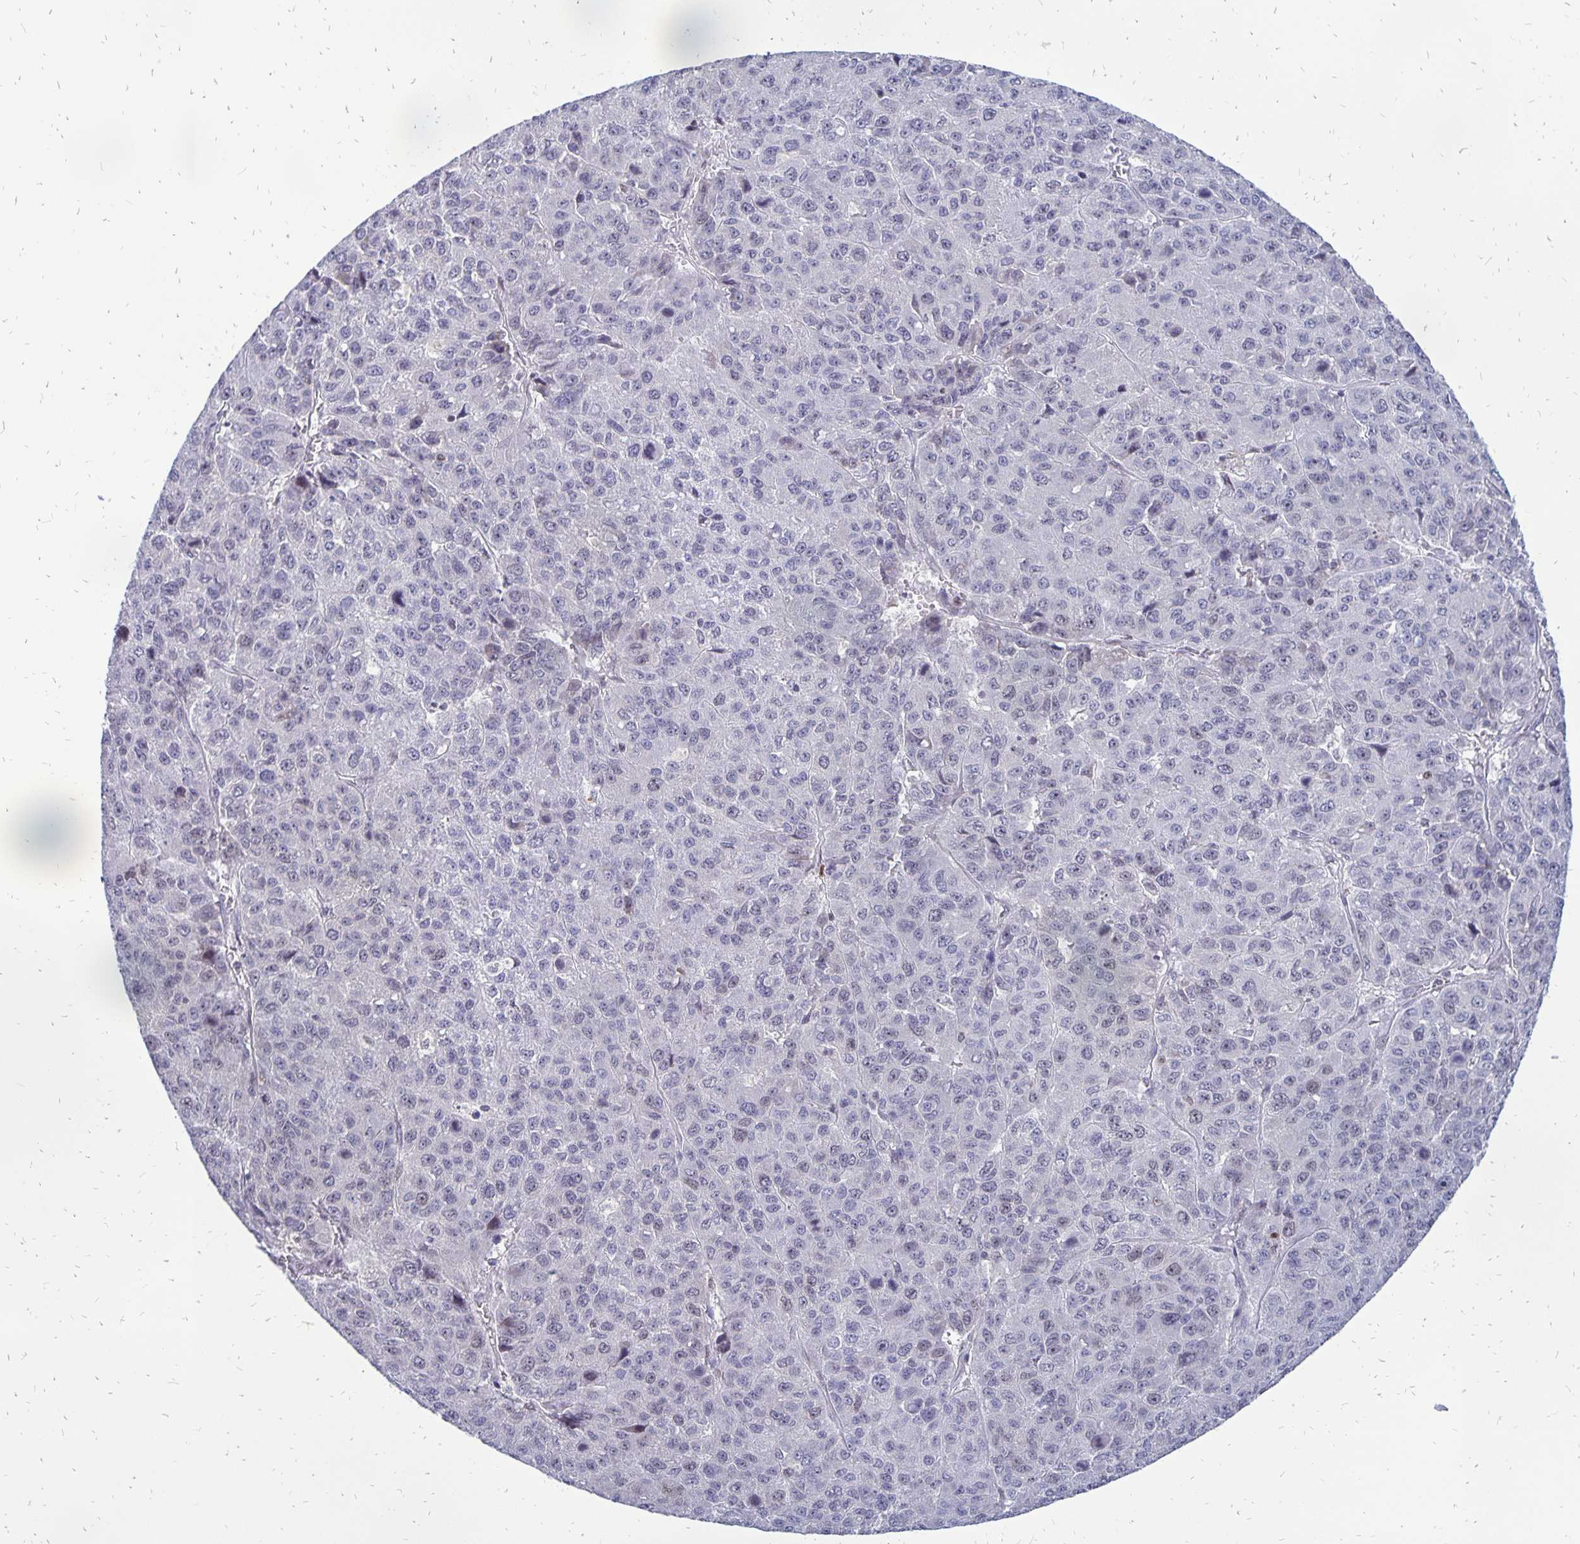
{"staining": {"intensity": "weak", "quantity": "<25%", "location": "nuclear"}, "tissue": "liver cancer", "cell_type": "Tumor cells", "image_type": "cancer", "snomed": [{"axis": "morphology", "description": "Carcinoma, Hepatocellular, NOS"}, {"axis": "topography", "description": "Liver"}], "caption": "DAB immunohistochemical staining of human liver hepatocellular carcinoma reveals no significant positivity in tumor cells.", "gene": "DCK", "patient": {"sex": "male", "age": 69}}